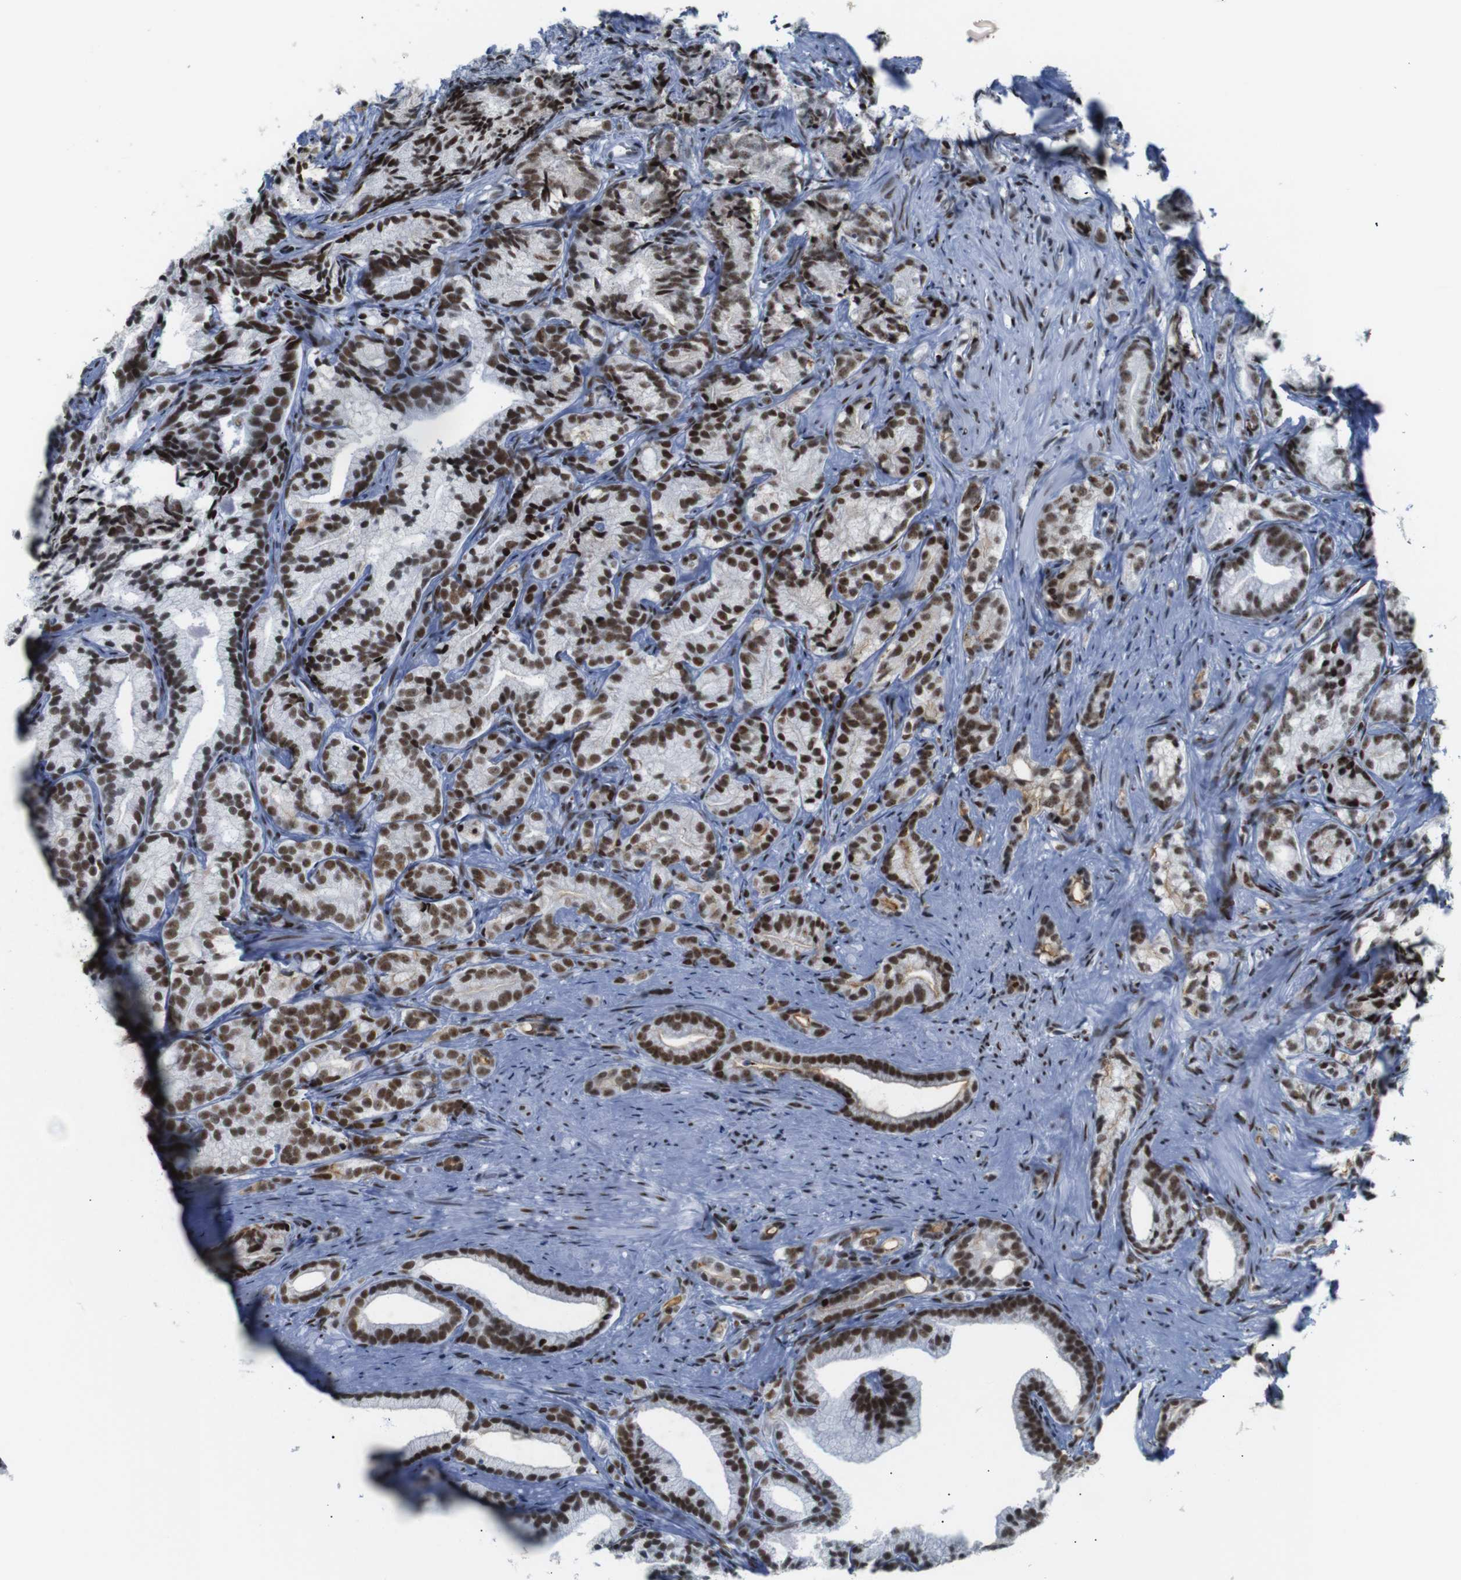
{"staining": {"intensity": "strong", "quantity": ">75%", "location": "nuclear"}, "tissue": "prostate cancer", "cell_type": "Tumor cells", "image_type": "cancer", "snomed": [{"axis": "morphology", "description": "Adenocarcinoma, Low grade"}, {"axis": "topography", "description": "Prostate"}], "caption": "Brown immunohistochemical staining in human prostate cancer demonstrates strong nuclear expression in approximately >75% of tumor cells.", "gene": "TRA2B", "patient": {"sex": "male", "age": 89}}